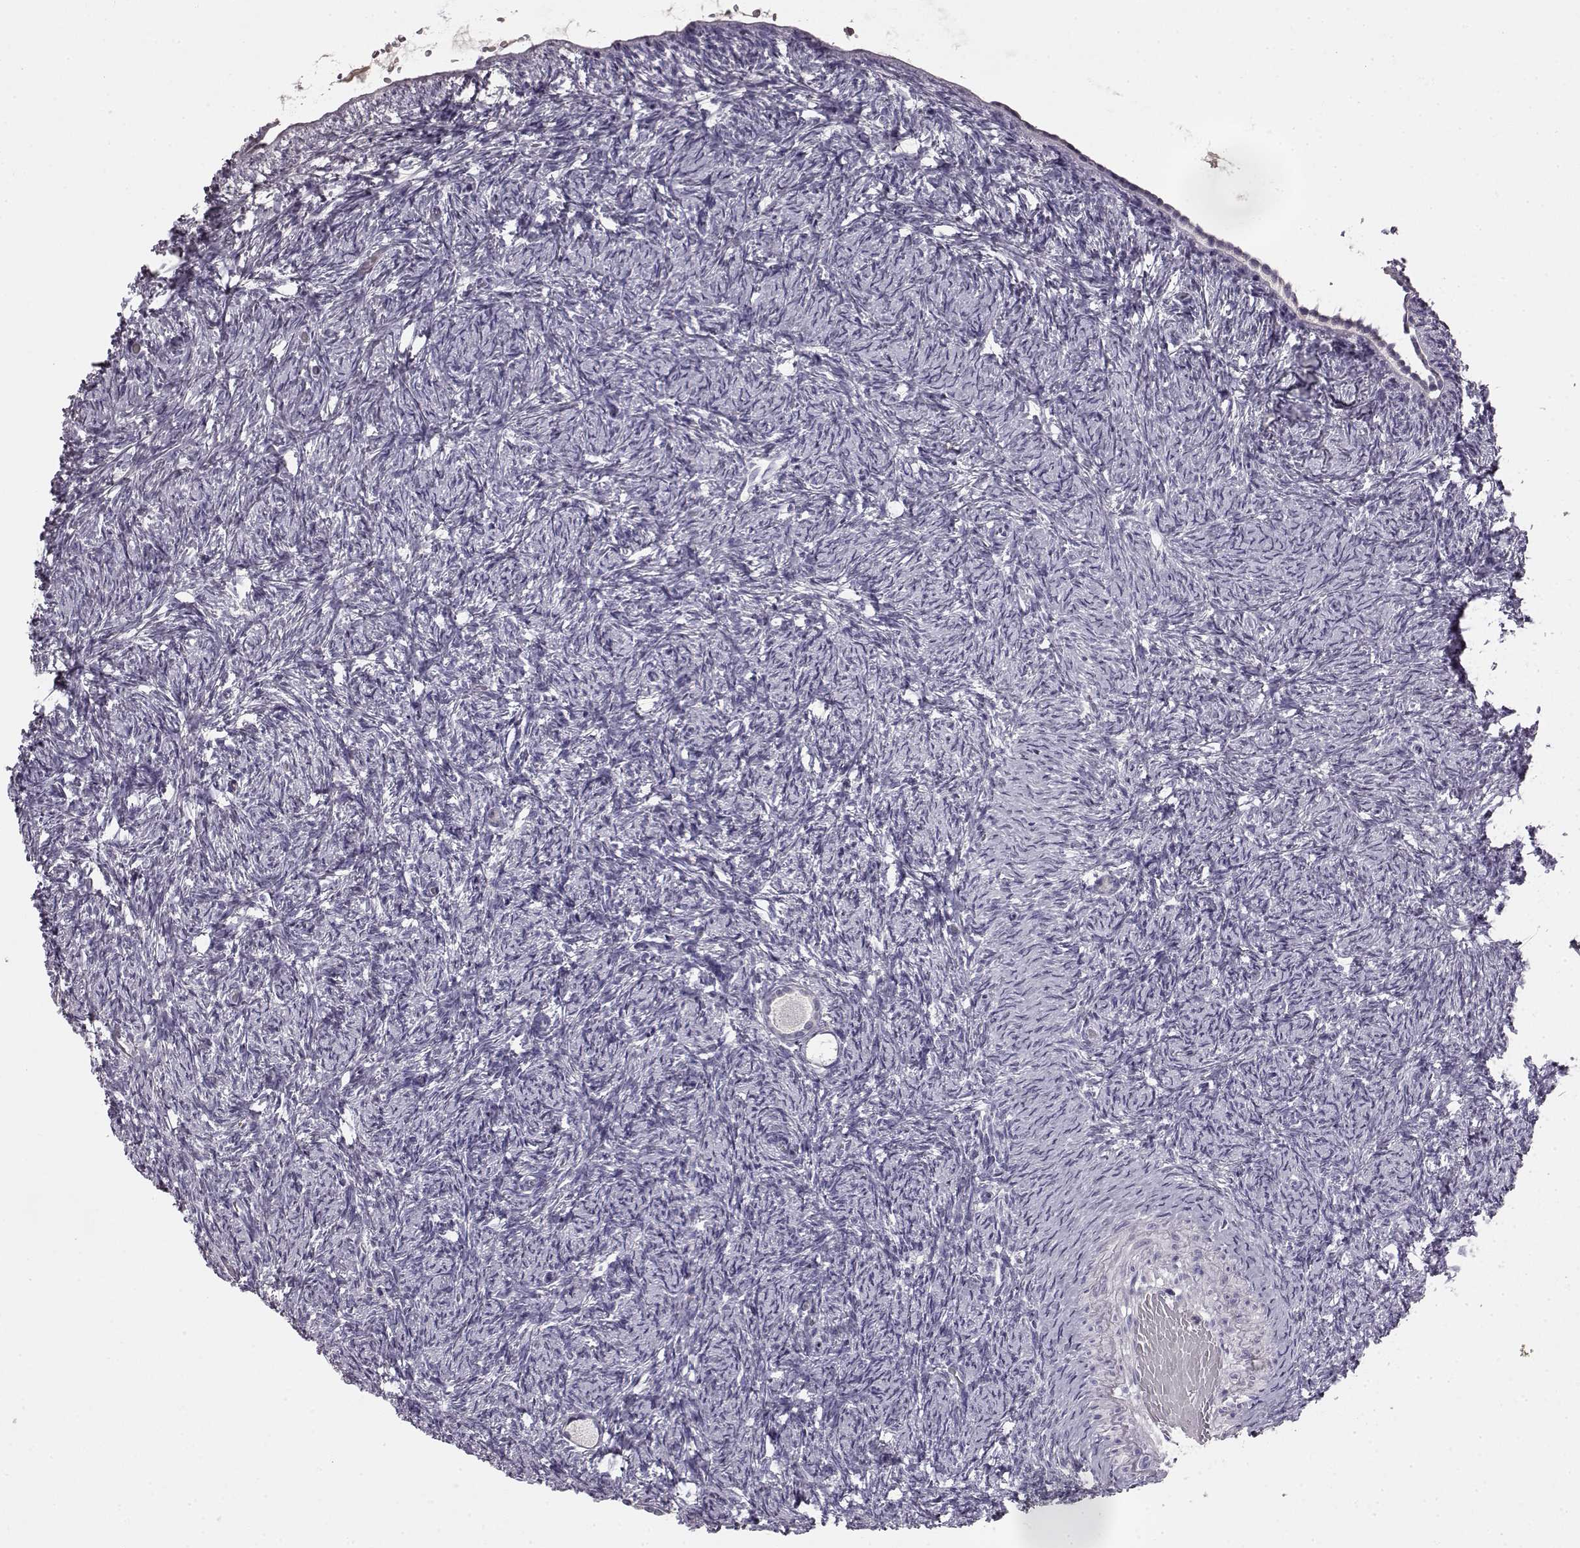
{"staining": {"intensity": "negative", "quantity": "none", "location": "none"}, "tissue": "ovary", "cell_type": "Follicle cells", "image_type": "normal", "snomed": [{"axis": "morphology", "description": "Normal tissue, NOS"}, {"axis": "topography", "description": "Ovary"}], "caption": "DAB immunohistochemical staining of benign ovary reveals no significant positivity in follicle cells.", "gene": "KRT81", "patient": {"sex": "female", "age": 39}}